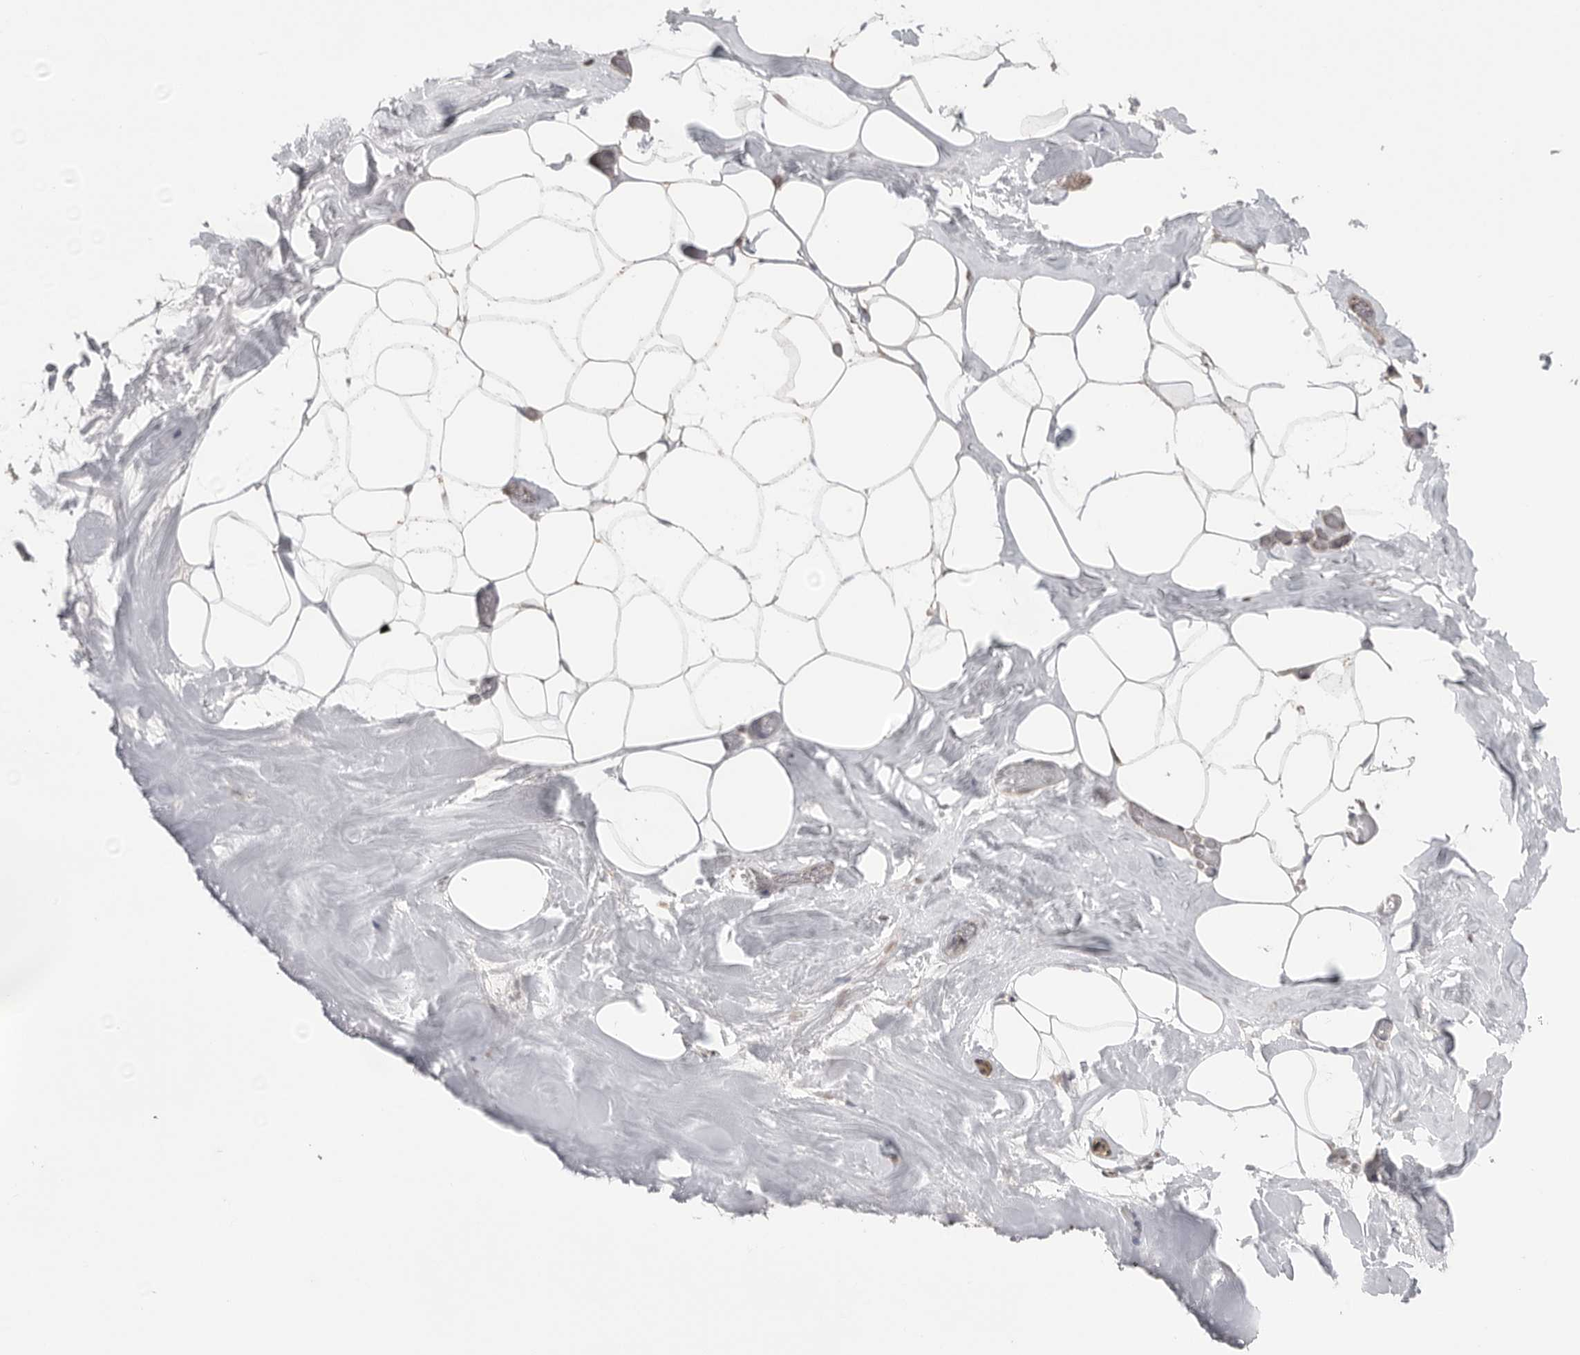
{"staining": {"intensity": "weak", "quantity": "25%-75%", "location": "cytoplasmic/membranous"}, "tissue": "adipose tissue", "cell_type": "Adipocytes", "image_type": "normal", "snomed": [{"axis": "morphology", "description": "Normal tissue, NOS"}, {"axis": "morphology", "description": "Fibrosis, NOS"}, {"axis": "topography", "description": "Breast"}, {"axis": "topography", "description": "Adipose tissue"}], "caption": "IHC photomicrograph of benign human adipose tissue stained for a protein (brown), which displays low levels of weak cytoplasmic/membranous positivity in approximately 25%-75% of adipocytes.", "gene": "VPS50", "patient": {"sex": "female", "age": 39}}